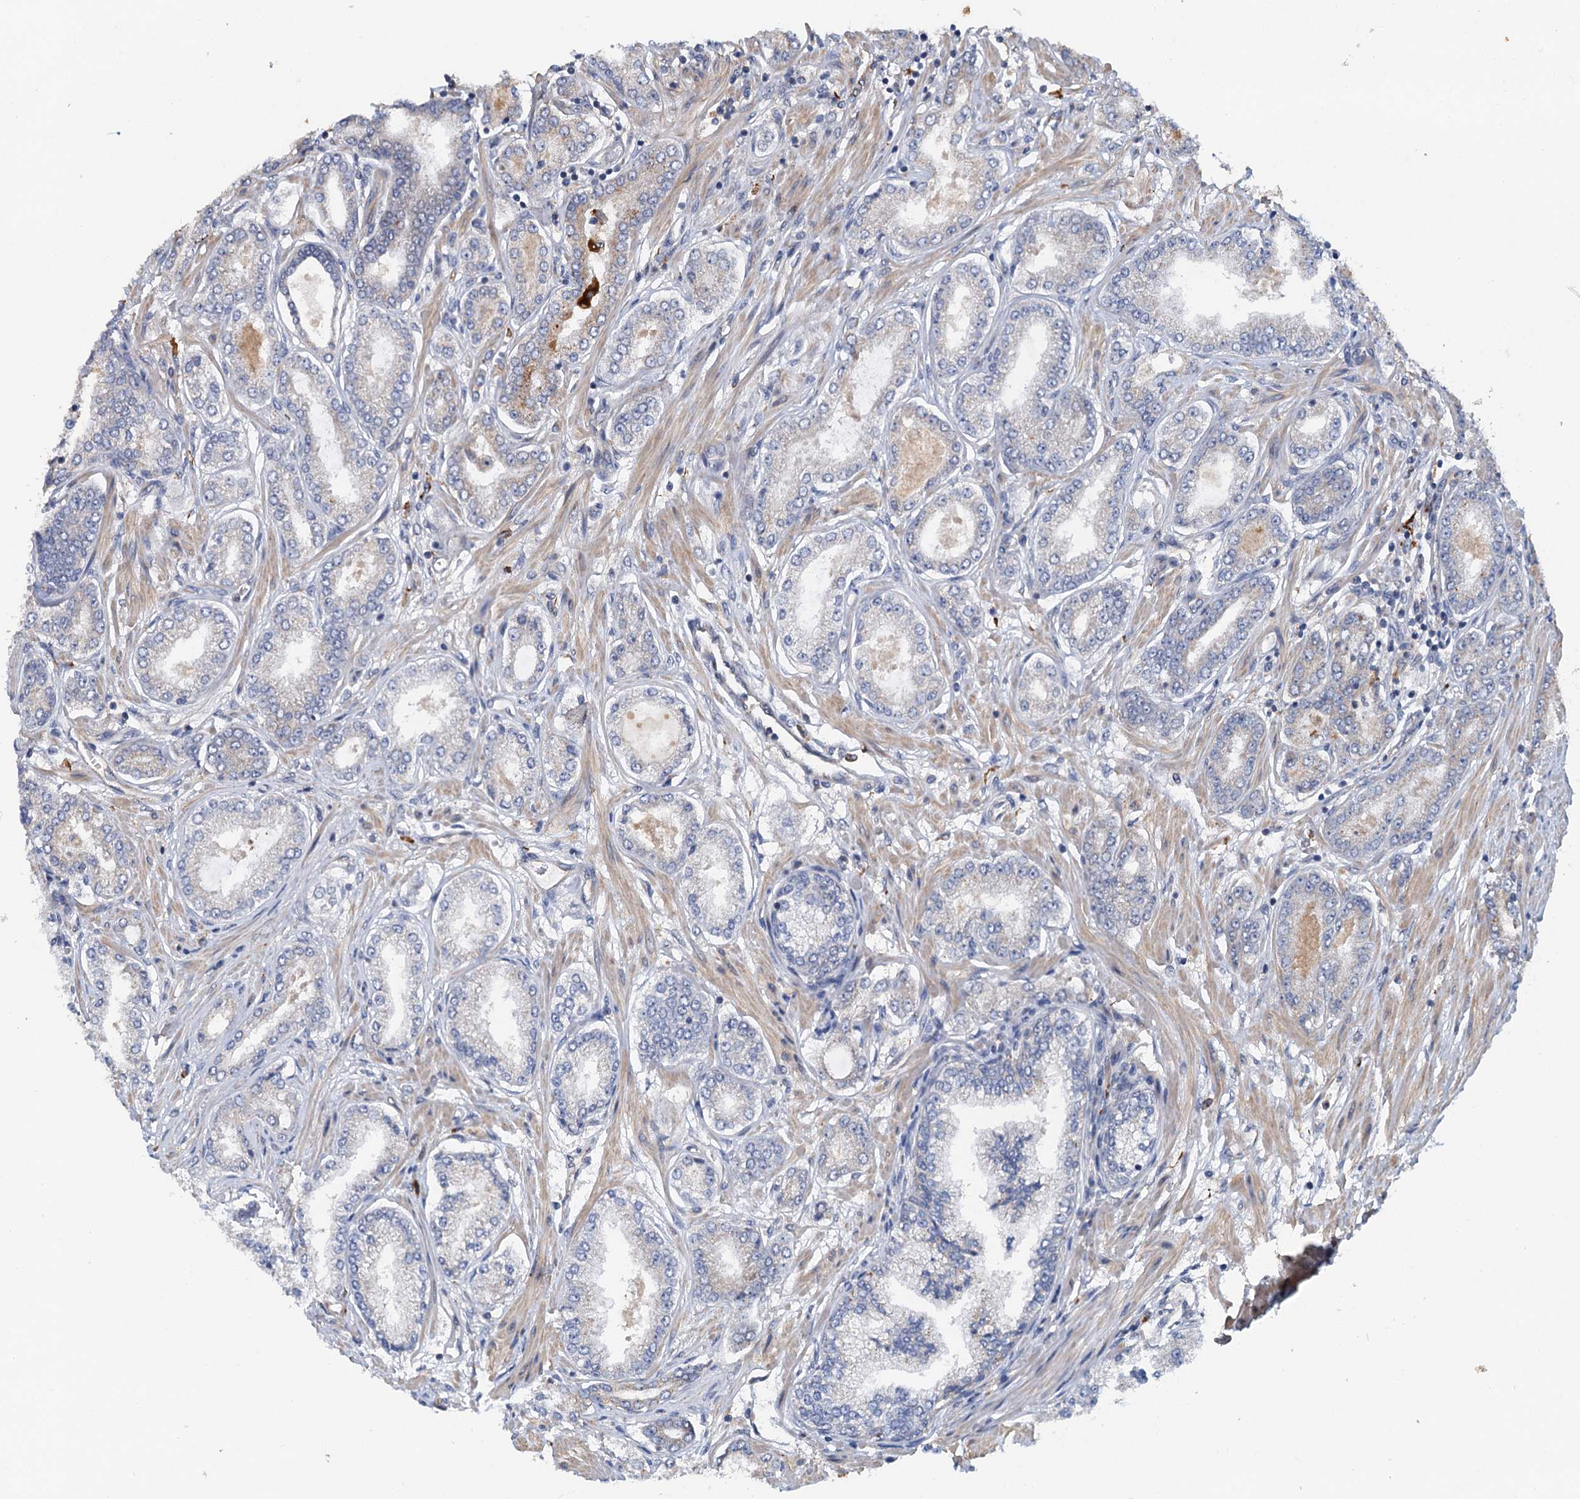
{"staining": {"intensity": "negative", "quantity": "none", "location": "none"}, "tissue": "prostate cancer", "cell_type": "Tumor cells", "image_type": "cancer", "snomed": [{"axis": "morphology", "description": "Adenocarcinoma, Low grade"}, {"axis": "topography", "description": "Prostate"}], "caption": "High magnification brightfield microscopy of prostate cancer stained with DAB (brown) and counterstained with hematoxylin (blue): tumor cells show no significant positivity.", "gene": "ZNF606", "patient": {"sex": "male", "age": 63}}